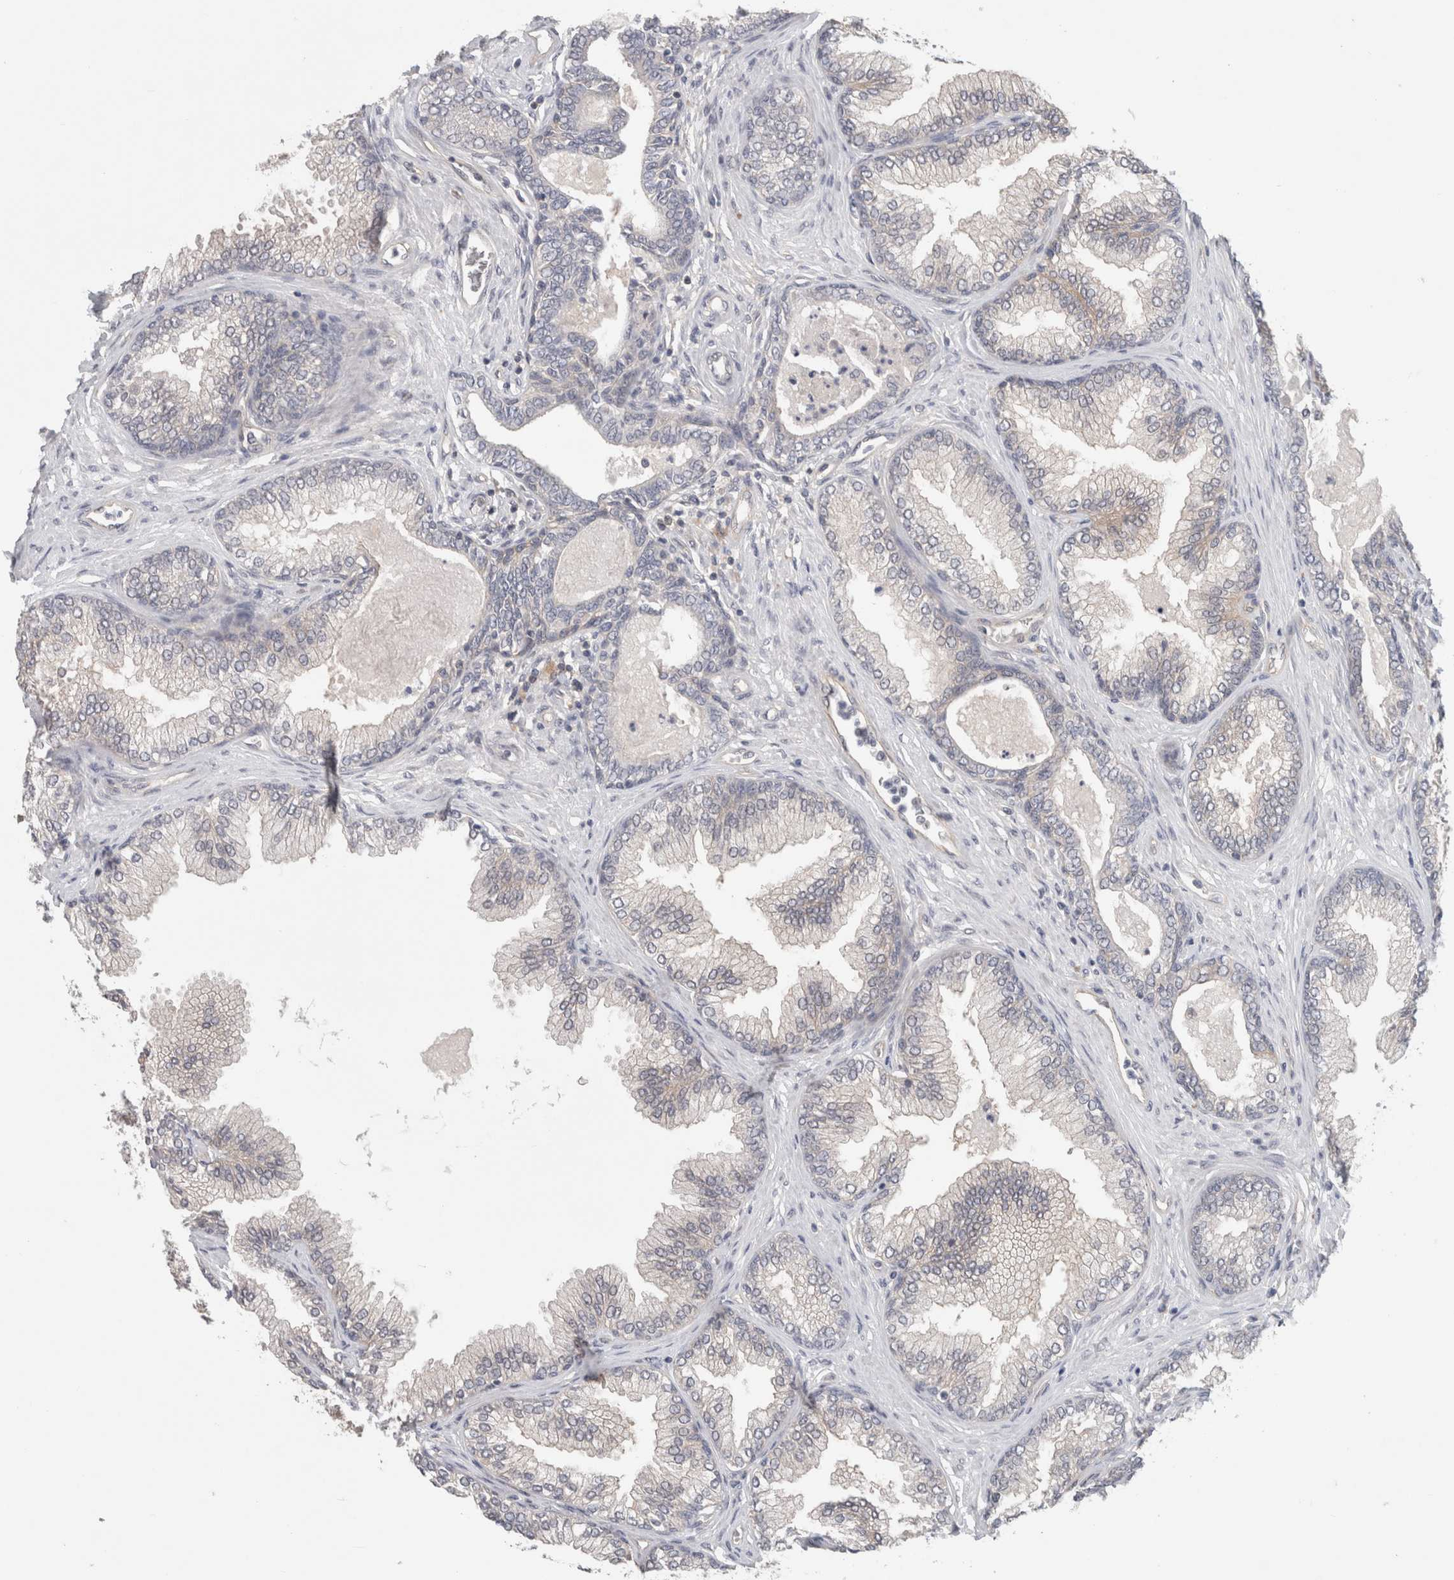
{"staining": {"intensity": "weak", "quantity": "<25%", "location": "cytoplasmic/membranous"}, "tissue": "prostate cancer", "cell_type": "Tumor cells", "image_type": "cancer", "snomed": [{"axis": "morphology", "description": "Adenocarcinoma, High grade"}, {"axis": "topography", "description": "Prostate"}], "caption": "Immunohistochemical staining of high-grade adenocarcinoma (prostate) demonstrates no significant expression in tumor cells.", "gene": "RASAL2", "patient": {"sex": "male", "age": 70}}